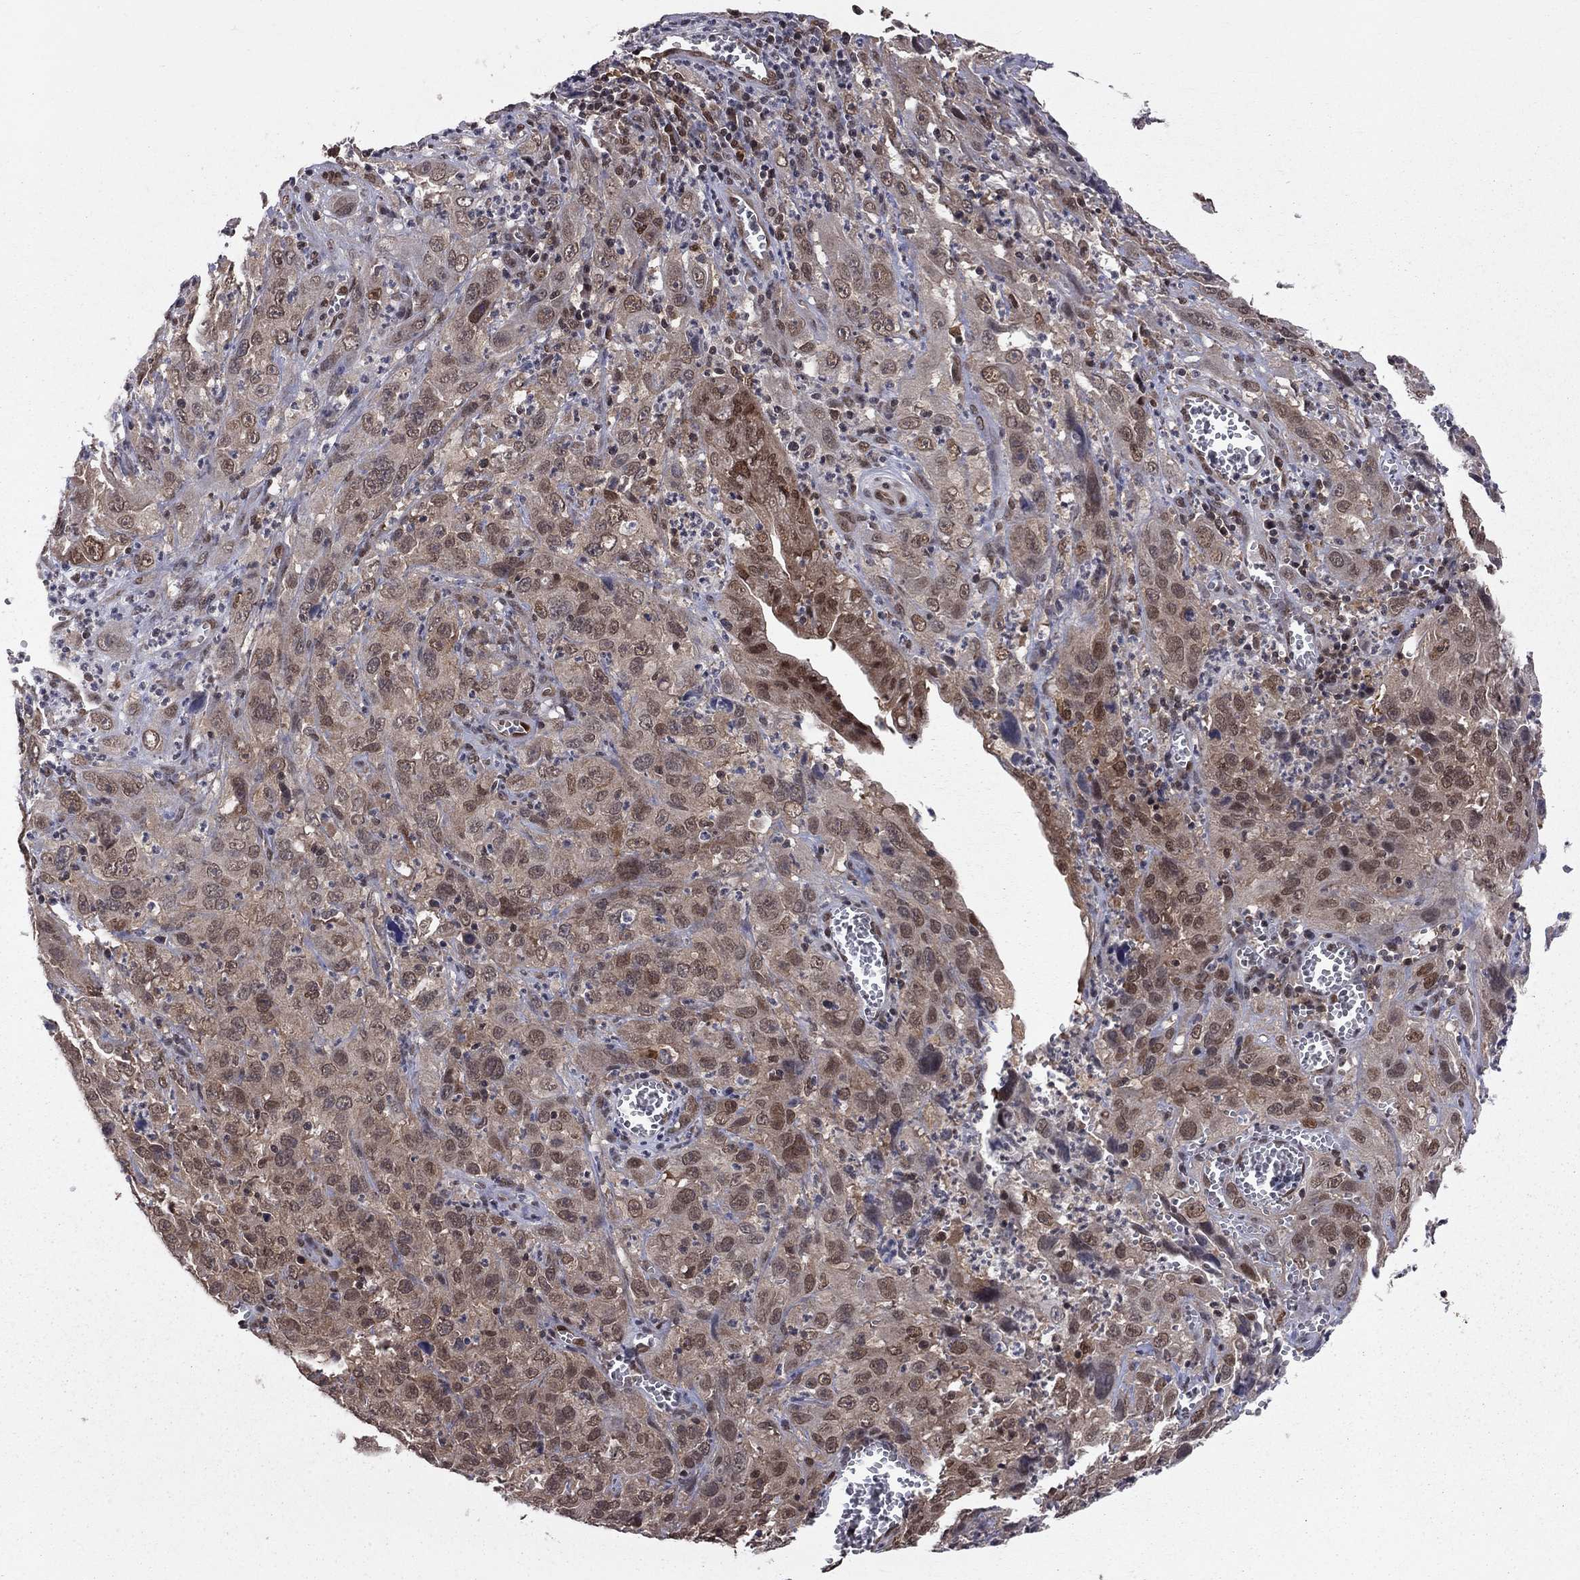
{"staining": {"intensity": "moderate", "quantity": "<25%", "location": "nuclear"}, "tissue": "cervical cancer", "cell_type": "Tumor cells", "image_type": "cancer", "snomed": [{"axis": "morphology", "description": "Squamous cell carcinoma, NOS"}, {"axis": "topography", "description": "Cervix"}], "caption": "Cervical cancer (squamous cell carcinoma) was stained to show a protein in brown. There is low levels of moderate nuclear positivity in about <25% of tumor cells. (DAB IHC, brown staining for protein, blue staining for nuclei).", "gene": "SAP30L", "patient": {"sex": "female", "age": 32}}